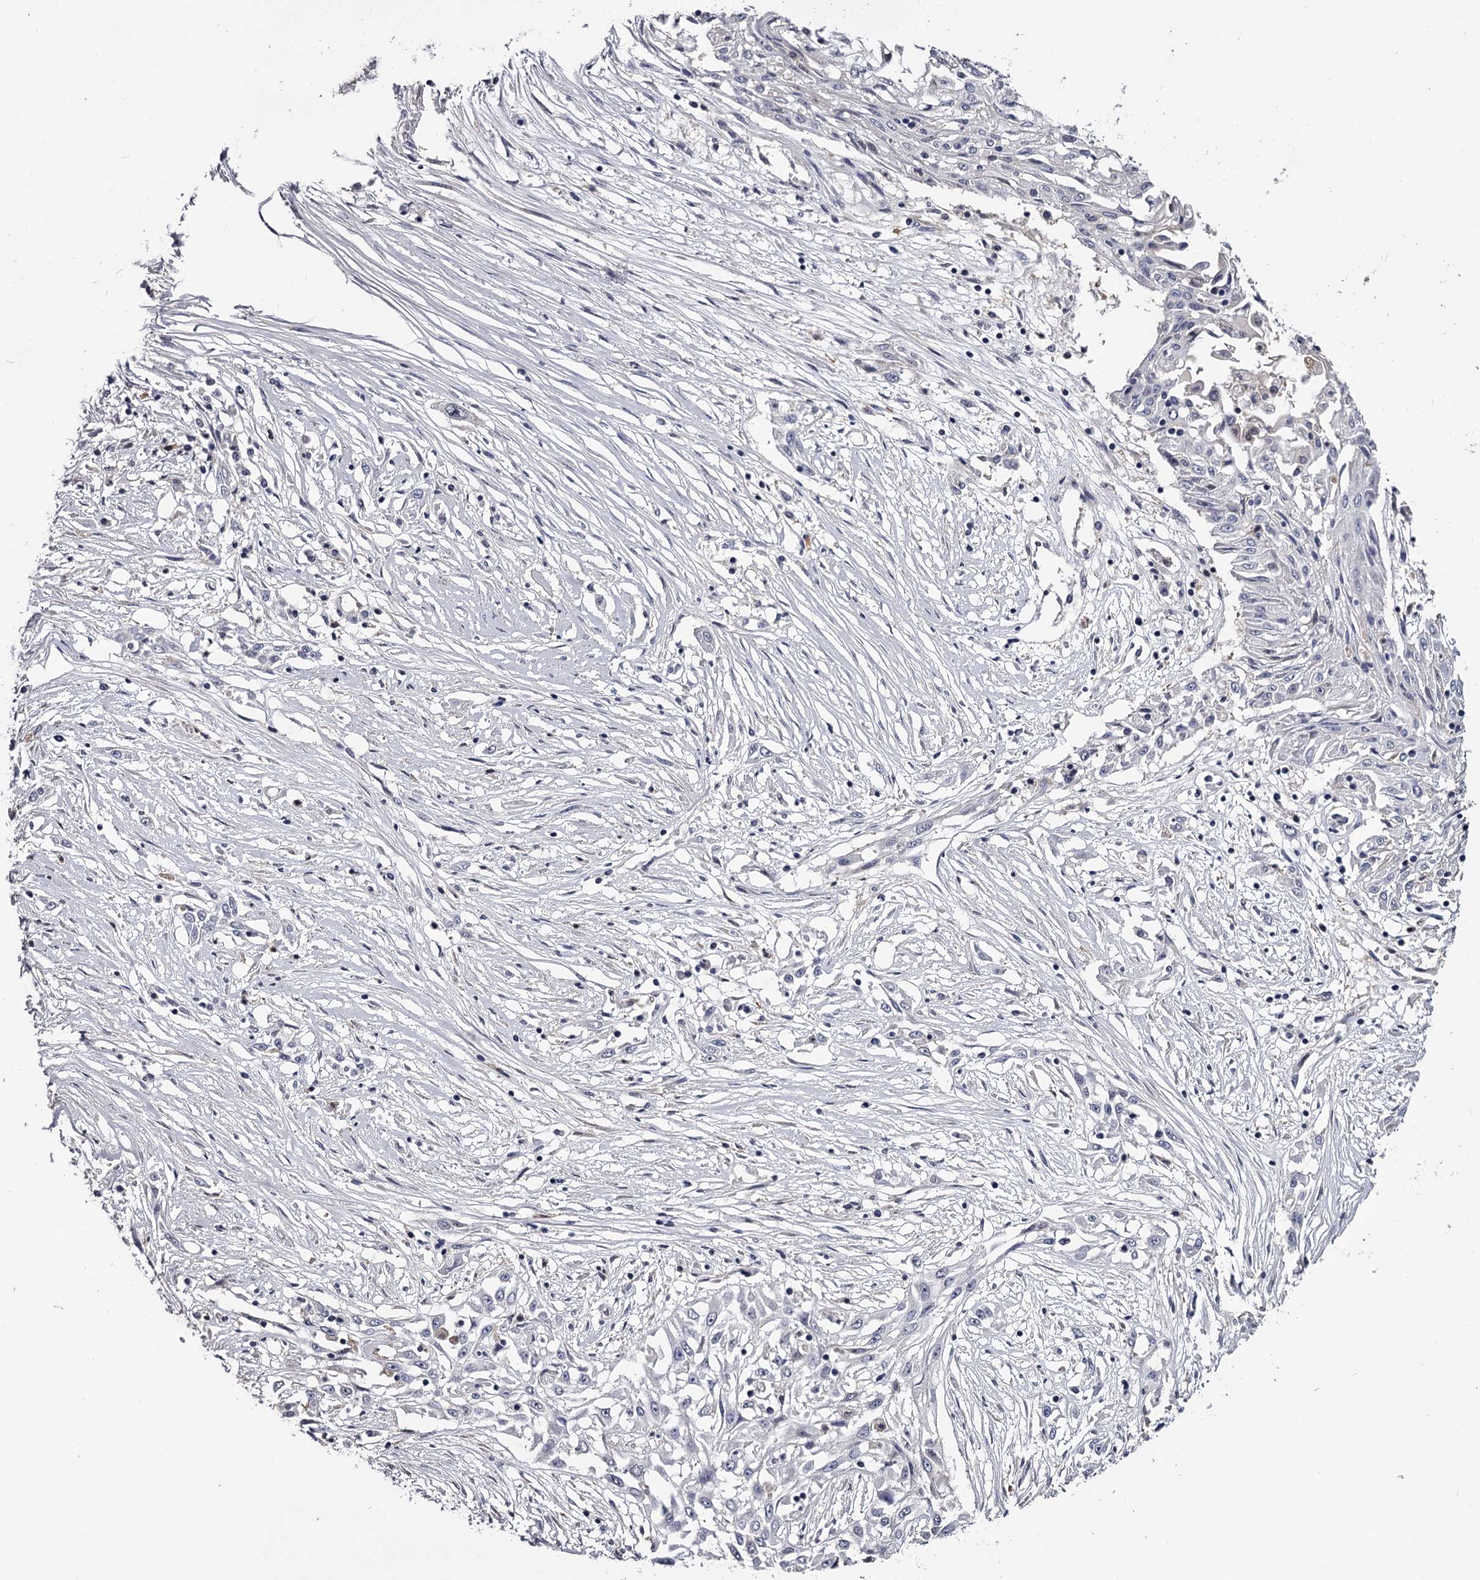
{"staining": {"intensity": "negative", "quantity": "none", "location": "none"}, "tissue": "skin cancer", "cell_type": "Tumor cells", "image_type": "cancer", "snomed": [{"axis": "morphology", "description": "Squamous cell carcinoma, NOS"}, {"axis": "morphology", "description": "Squamous cell carcinoma, metastatic, NOS"}, {"axis": "topography", "description": "Skin"}, {"axis": "topography", "description": "Lymph node"}], "caption": "High magnification brightfield microscopy of metastatic squamous cell carcinoma (skin) stained with DAB (brown) and counterstained with hematoxylin (blue): tumor cells show no significant staining.", "gene": "GSTO1", "patient": {"sex": "male", "age": 75}}